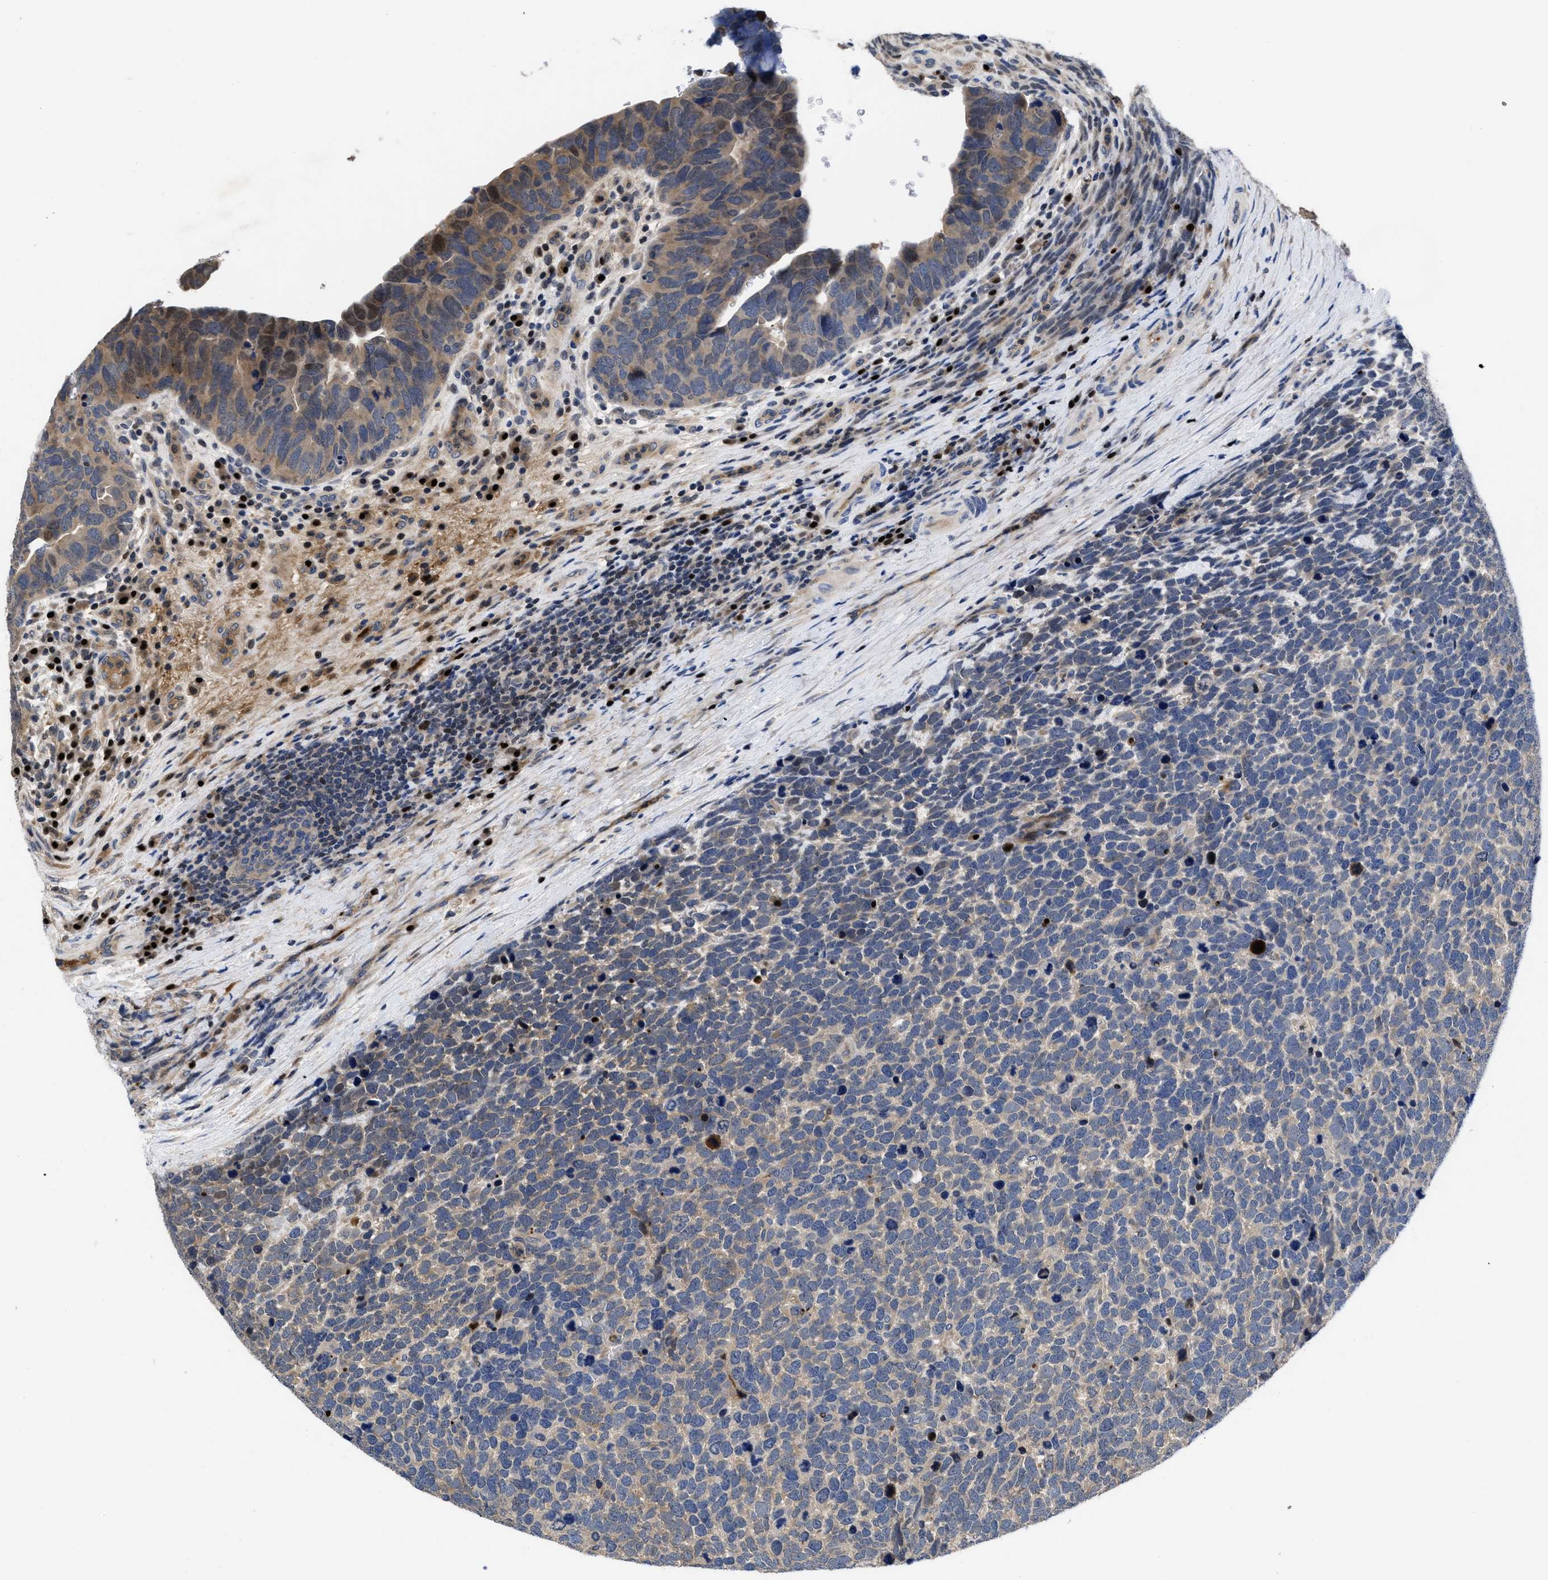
{"staining": {"intensity": "weak", "quantity": "<25%", "location": "cytoplasmic/membranous"}, "tissue": "urothelial cancer", "cell_type": "Tumor cells", "image_type": "cancer", "snomed": [{"axis": "morphology", "description": "Urothelial carcinoma, High grade"}, {"axis": "topography", "description": "Urinary bladder"}], "caption": "This is an IHC photomicrograph of human urothelial carcinoma (high-grade). There is no positivity in tumor cells.", "gene": "FAM200A", "patient": {"sex": "female", "age": 82}}